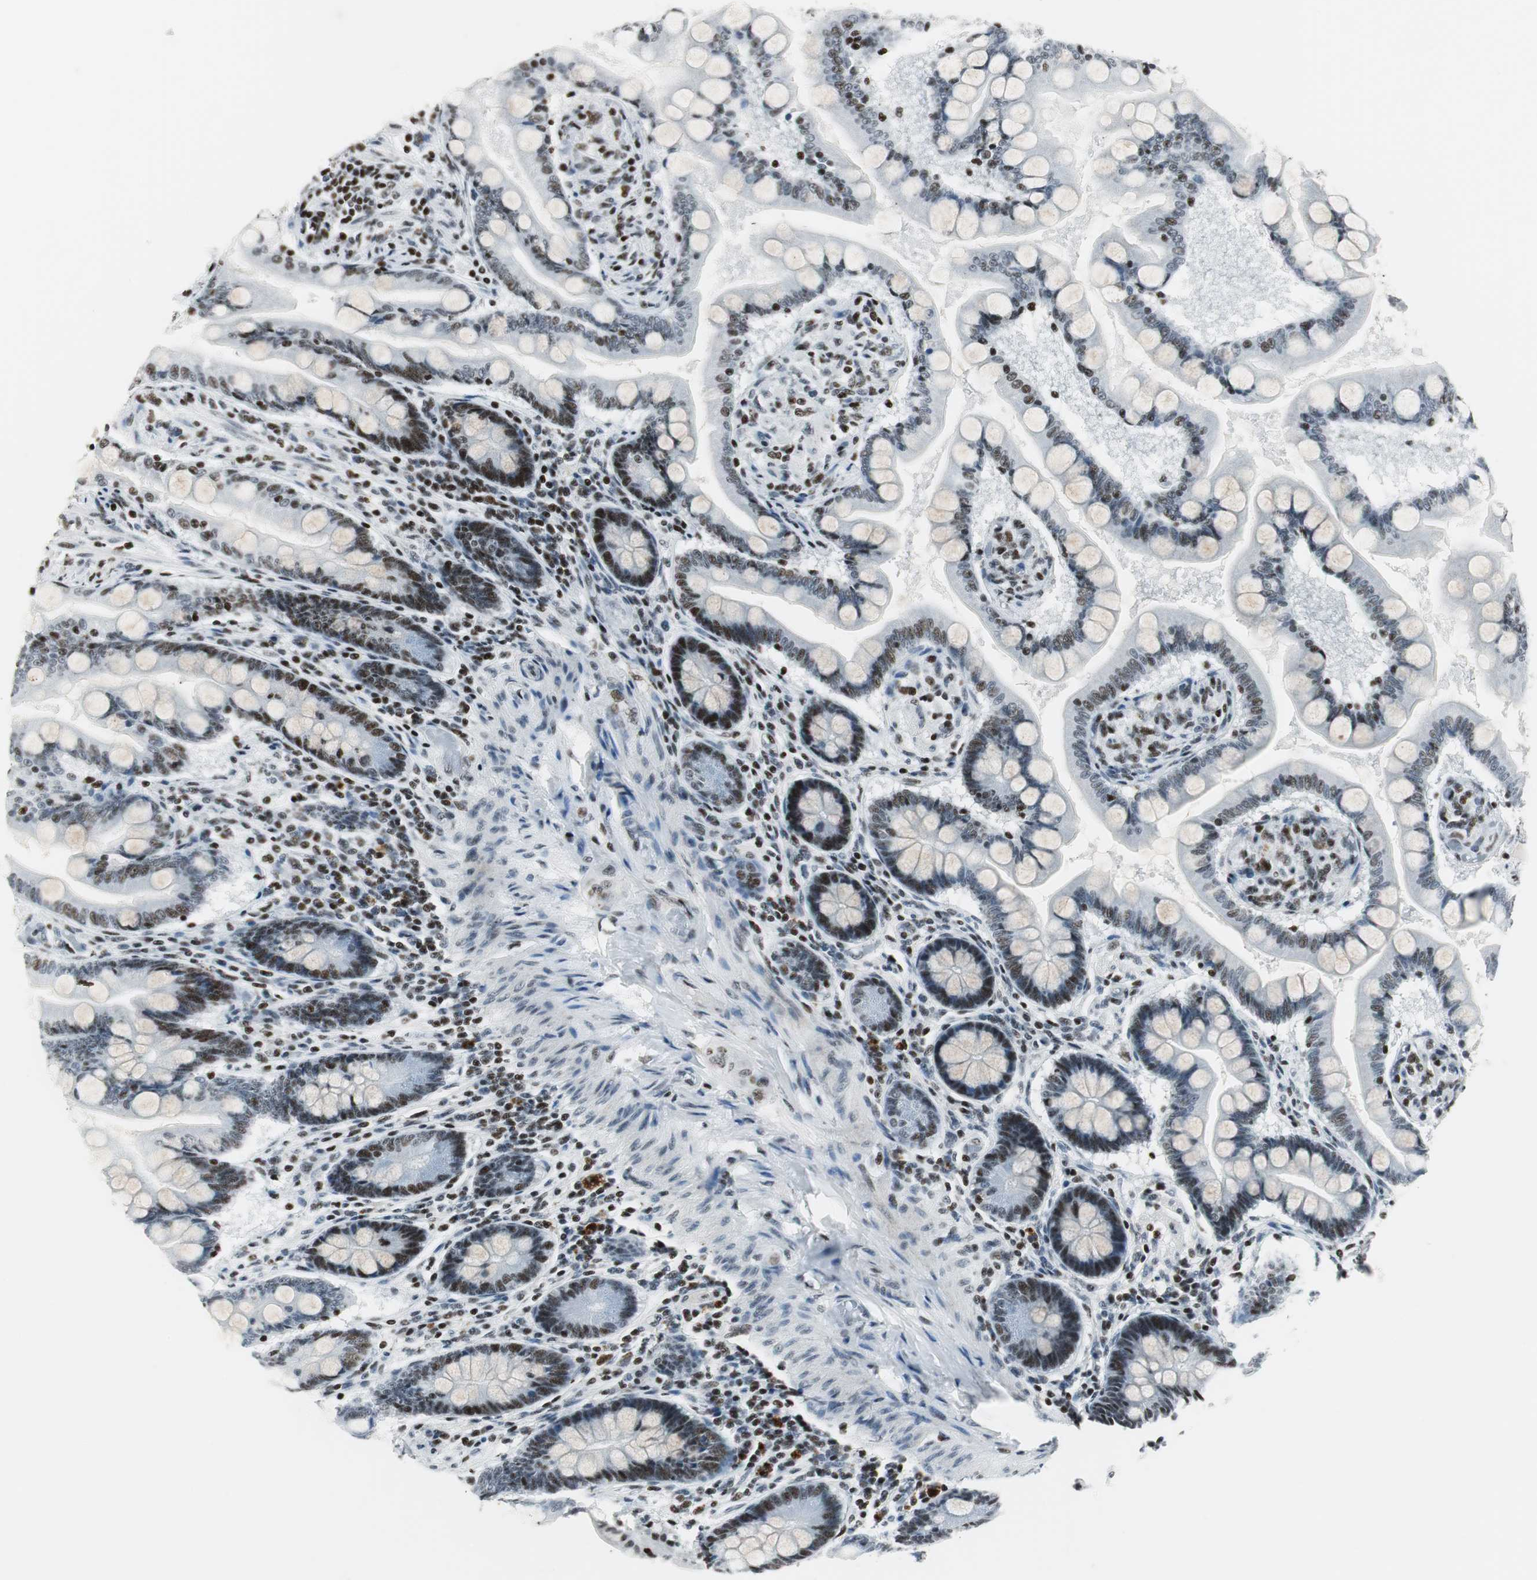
{"staining": {"intensity": "weak", "quantity": "25%-75%", "location": "nuclear"}, "tissue": "small intestine", "cell_type": "Glandular cells", "image_type": "normal", "snomed": [{"axis": "morphology", "description": "Normal tissue, NOS"}, {"axis": "topography", "description": "Small intestine"}], "caption": "A photomicrograph showing weak nuclear positivity in approximately 25%-75% of glandular cells in unremarkable small intestine, as visualized by brown immunohistochemical staining.", "gene": "RBBP4", "patient": {"sex": "male", "age": 41}}